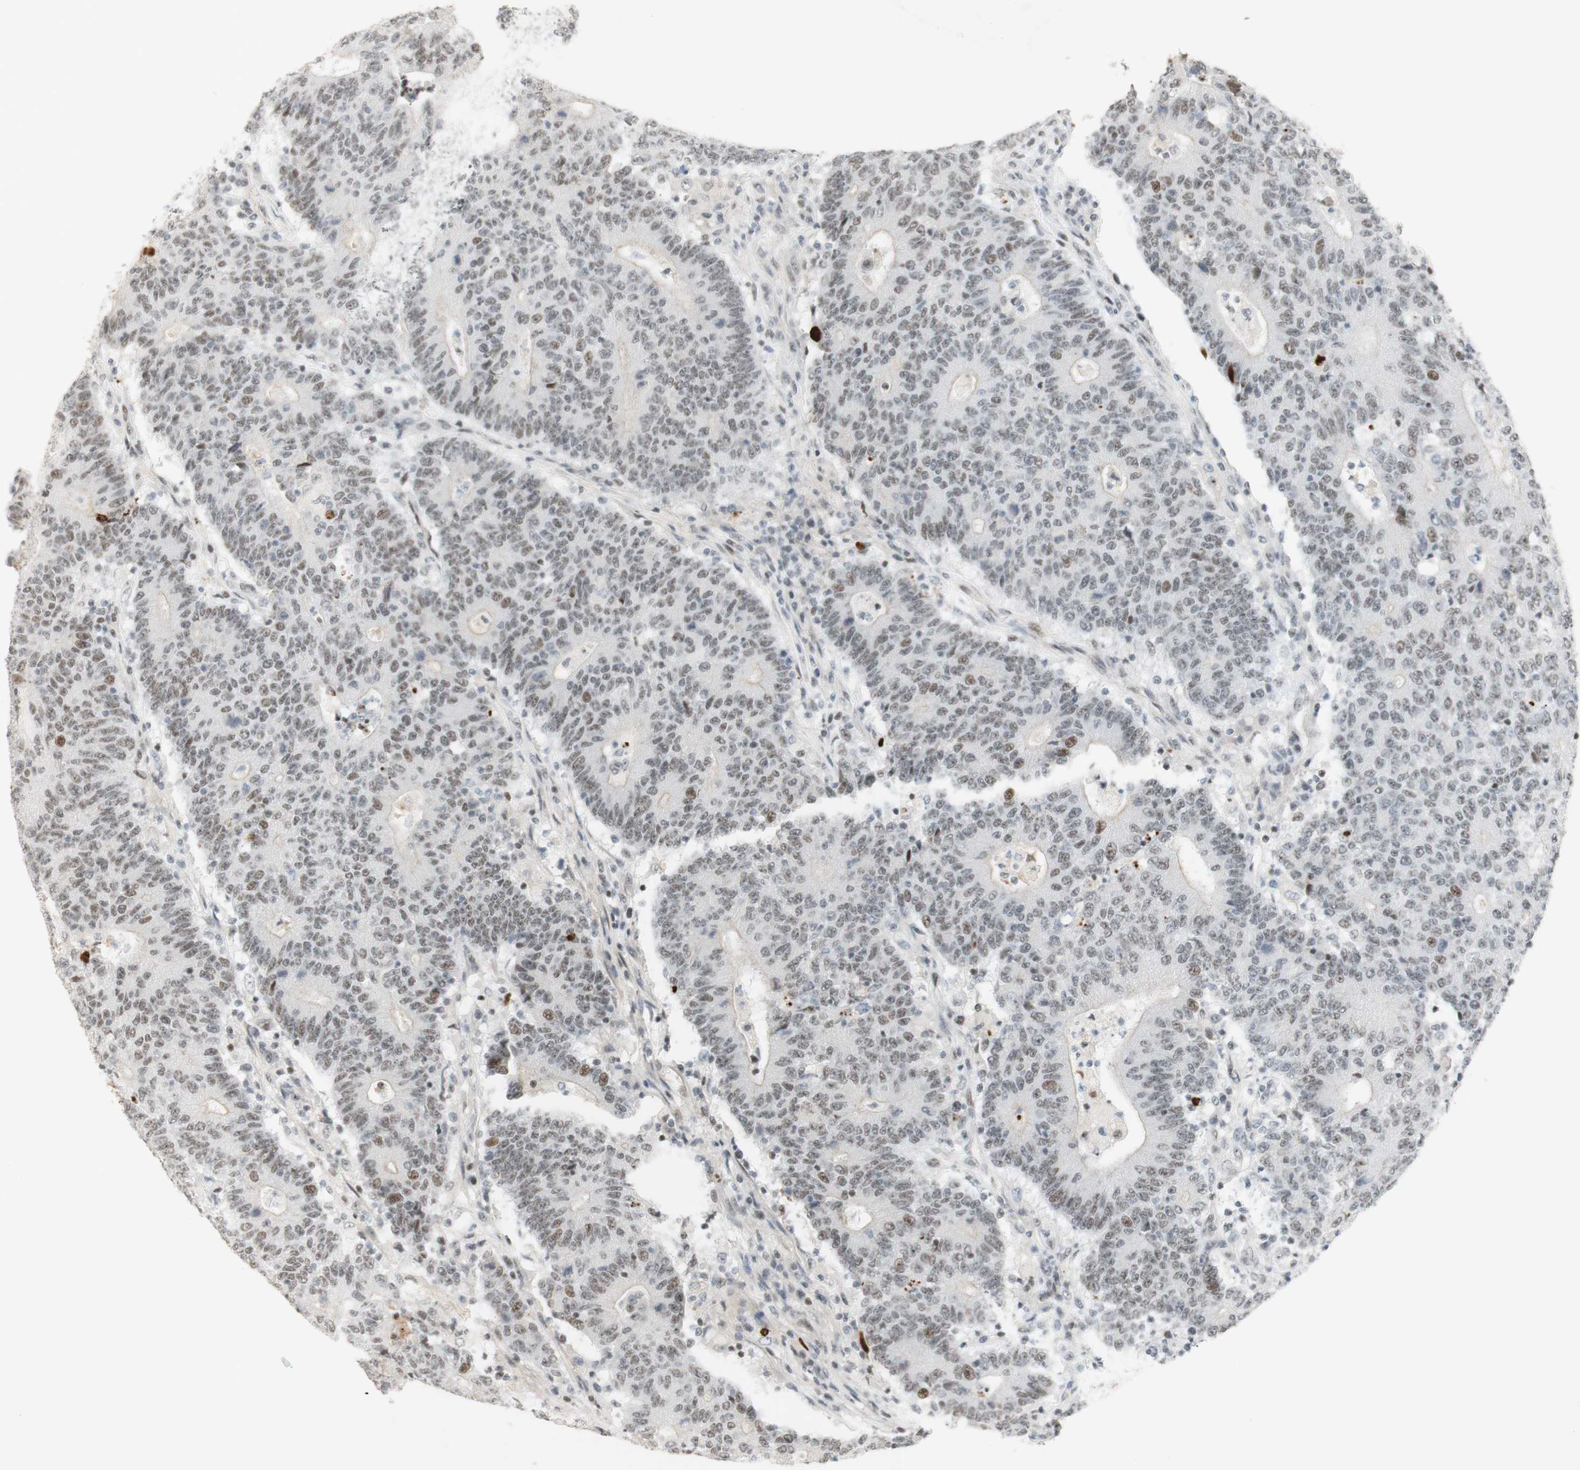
{"staining": {"intensity": "moderate", "quantity": ">75%", "location": "nuclear"}, "tissue": "colorectal cancer", "cell_type": "Tumor cells", "image_type": "cancer", "snomed": [{"axis": "morphology", "description": "Normal tissue, NOS"}, {"axis": "morphology", "description": "Adenocarcinoma, NOS"}, {"axis": "topography", "description": "Colon"}], "caption": "Protein expression analysis of human colorectal adenocarcinoma reveals moderate nuclear staining in about >75% of tumor cells.", "gene": "IRF1", "patient": {"sex": "female", "age": 75}}